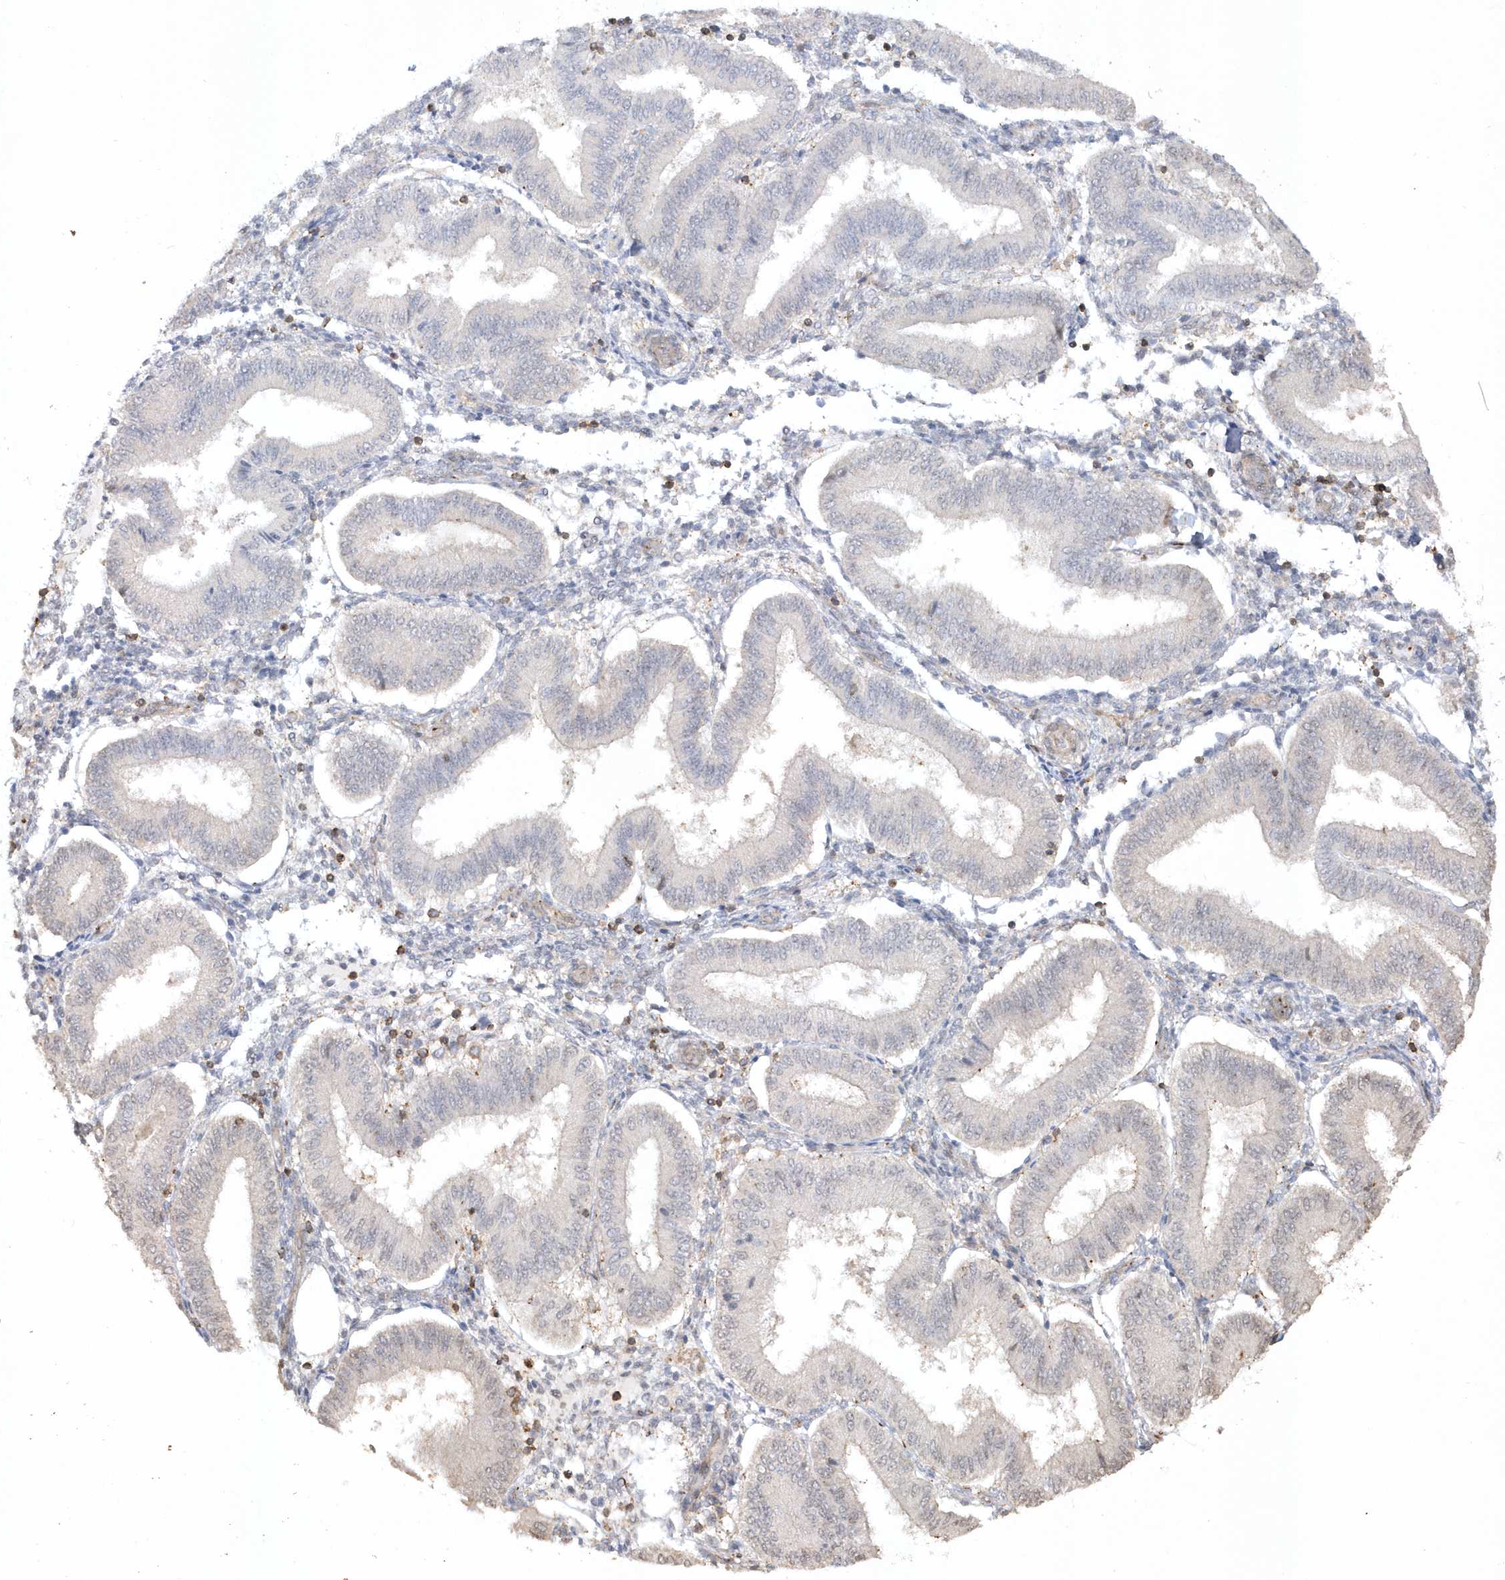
{"staining": {"intensity": "negative", "quantity": "none", "location": "none"}, "tissue": "endometrium", "cell_type": "Cells in endometrial stroma", "image_type": "normal", "snomed": [{"axis": "morphology", "description": "Normal tissue, NOS"}, {"axis": "topography", "description": "Endometrium"}], "caption": "The immunohistochemistry photomicrograph has no significant positivity in cells in endometrial stroma of endometrium. Brightfield microscopy of IHC stained with DAB (3,3'-diaminobenzidine) (brown) and hematoxylin (blue), captured at high magnification.", "gene": "BSN", "patient": {"sex": "female", "age": 39}}